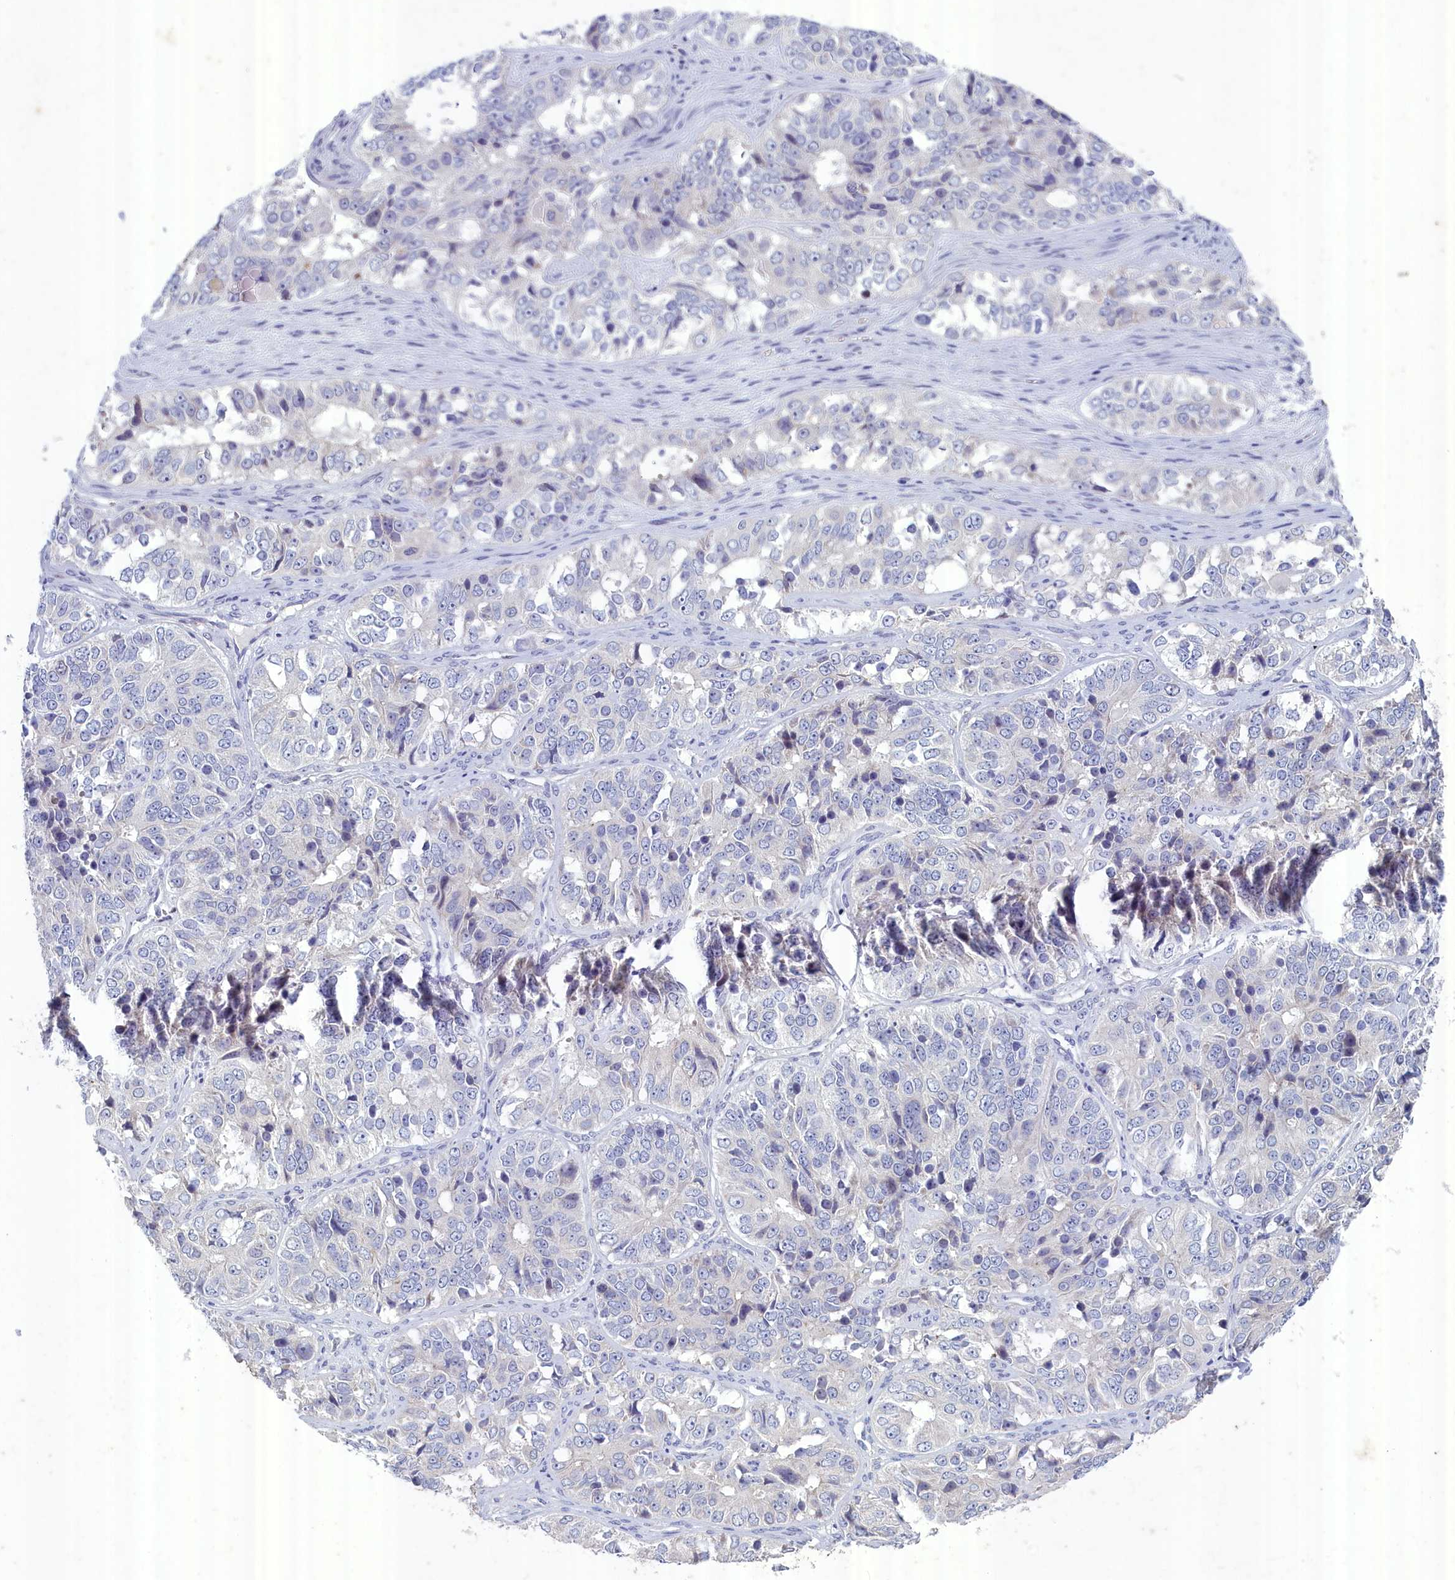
{"staining": {"intensity": "negative", "quantity": "none", "location": "none"}, "tissue": "ovarian cancer", "cell_type": "Tumor cells", "image_type": "cancer", "snomed": [{"axis": "morphology", "description": "Carcinoma, endometroid"}, {"axis": "topography", "description": "Ovary"}], "caption": "DAB (3,3'-diaminobenzidine) immunohistochemical staining of human ovarian cancer (endometroid carcinoma) exhibits no significant expression in tumor cells.", "gene": "WDR76", "patient": {"sex": "female", "age": 51}}